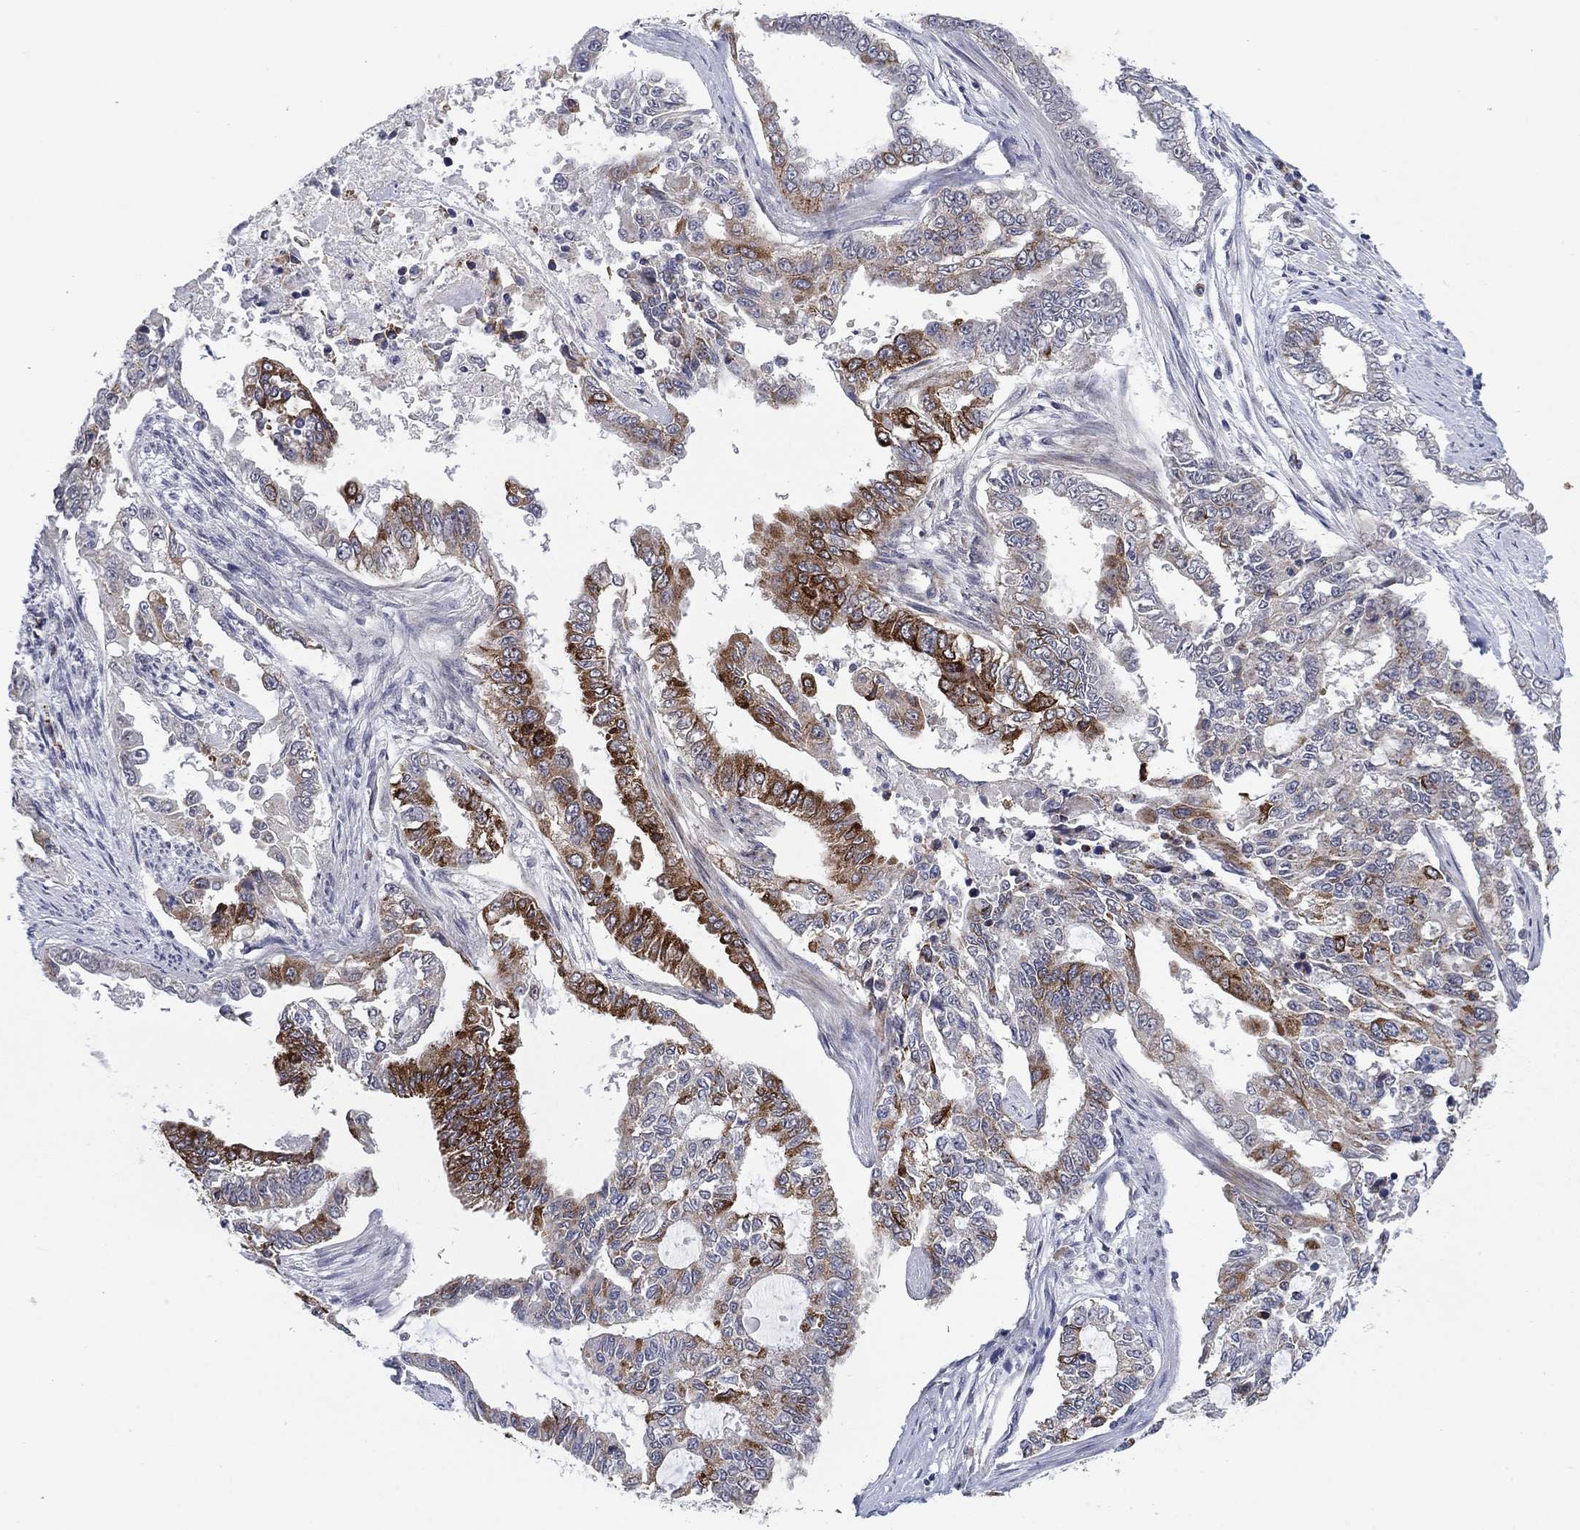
{"staining": {"intensity": "strong", "quantity": "25%-75%", "location": "cytoplasmic/membranous"}, "tissue": "endometrial cancer", "cell_type": "Tumor cells", "image_type": "cancer", "snomed": [{"axis": "morphology", "description": "Adenocarcinoma, NOS"}, {"axis": "topography", "description": "Uterus"}], "caption": "Immunohistochemistry (IHC) histopathology image of adenocarcinoma (endometrial) stained for a protein (brown), which exhibits high levels of strong cytoplasmic/membranous expression in about 25%-75% of tumor cells.", "gene": "SDC1", "patient": {"sex": "female", "age": 59}}